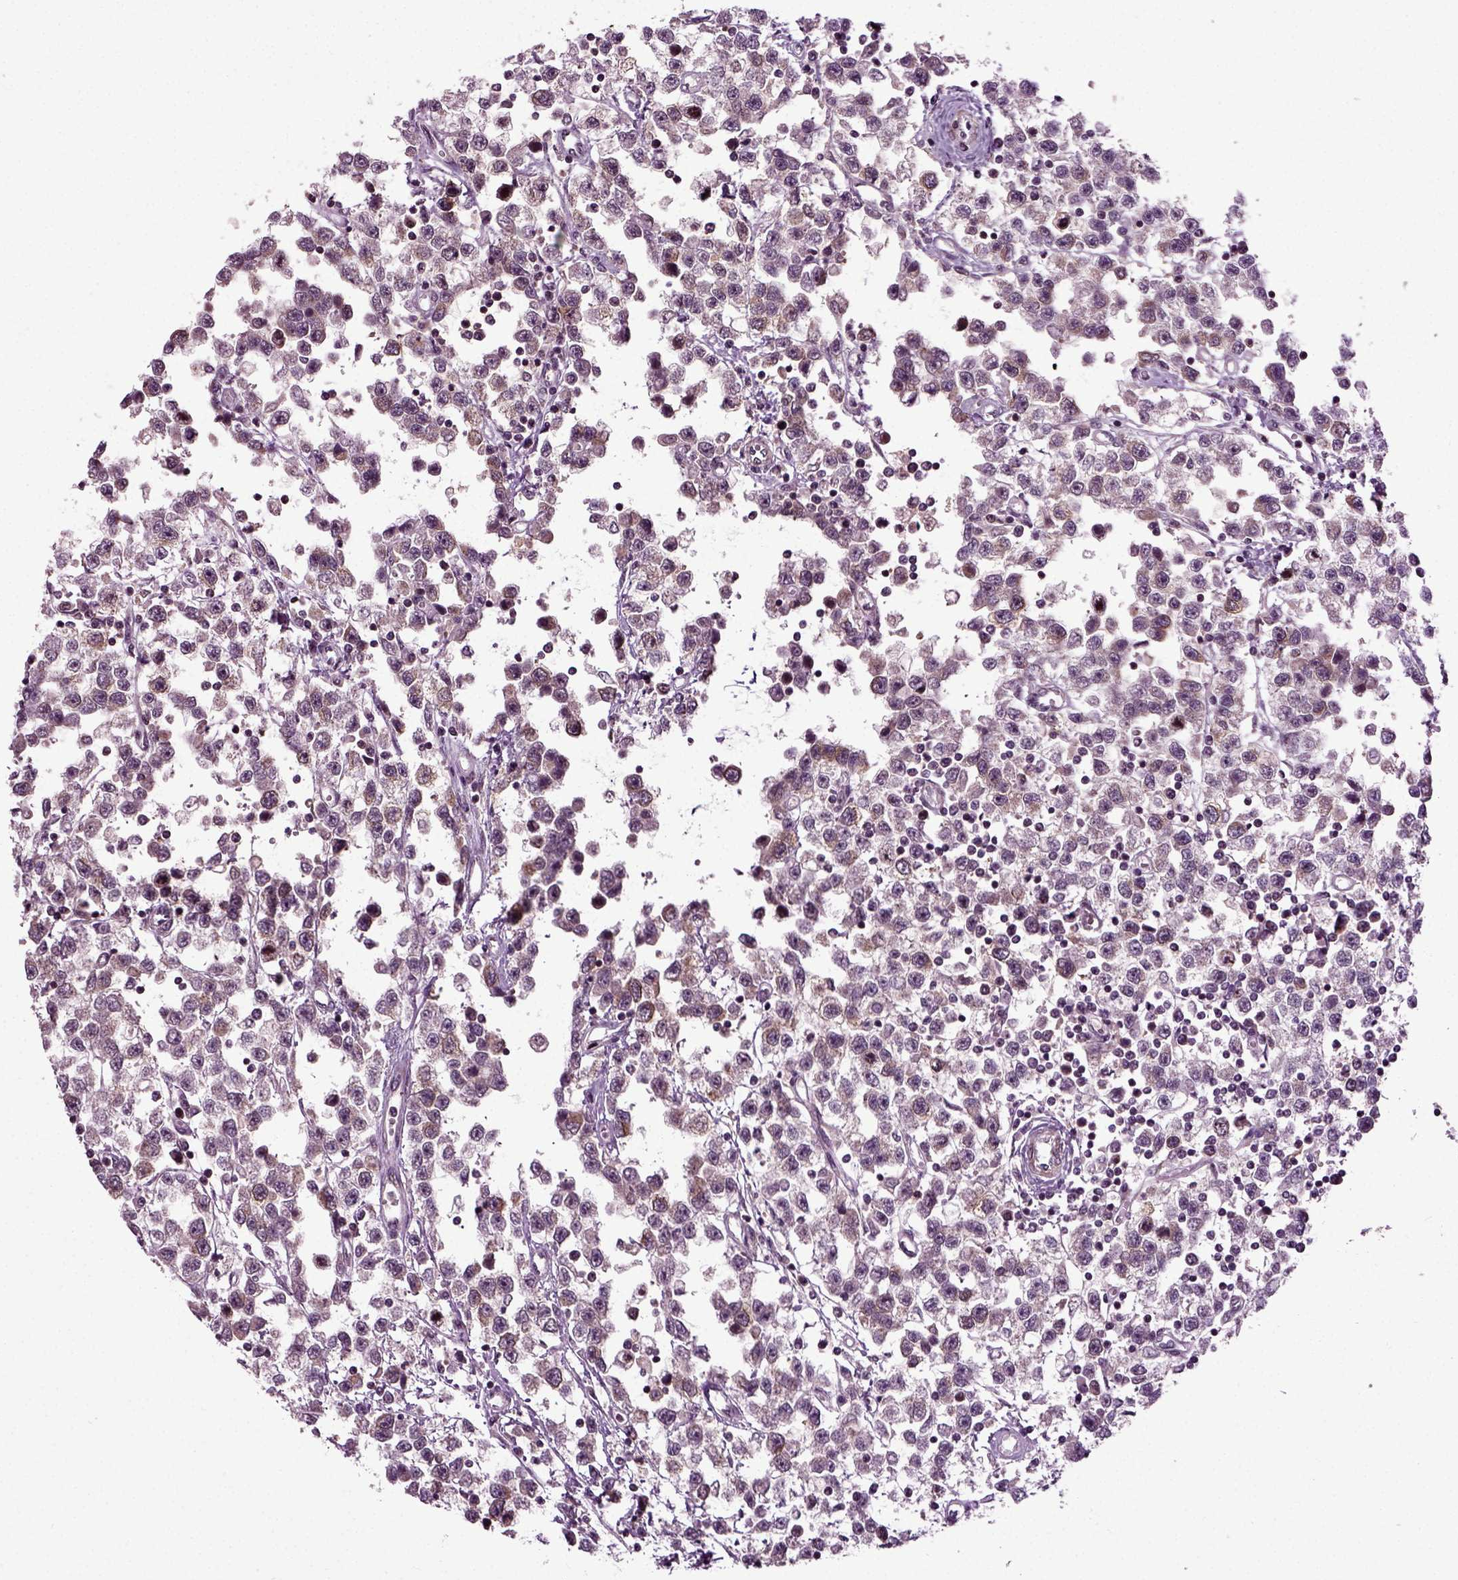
{"staining": {"intensity": "moderate", "quantity": "<25%", "location": "cytoplasmic/membranous"}, "tissue": "testis cancer", "cell_type": "Tumor cells", "image_type": "cancer", "snomed": [{"axis": "morphology", "description": "Seminoma, NOS"}, {"axis": "topography", "description": "Testis"}], "caption": "Brown immunohistochemical staining in testis cancer (seminoma) exhibits moderate cytoplasmic/membranous expression in about <25% of tumor cells.", "gene": "KNSTRN", "patient": {"sex": "male", "age": 34}}